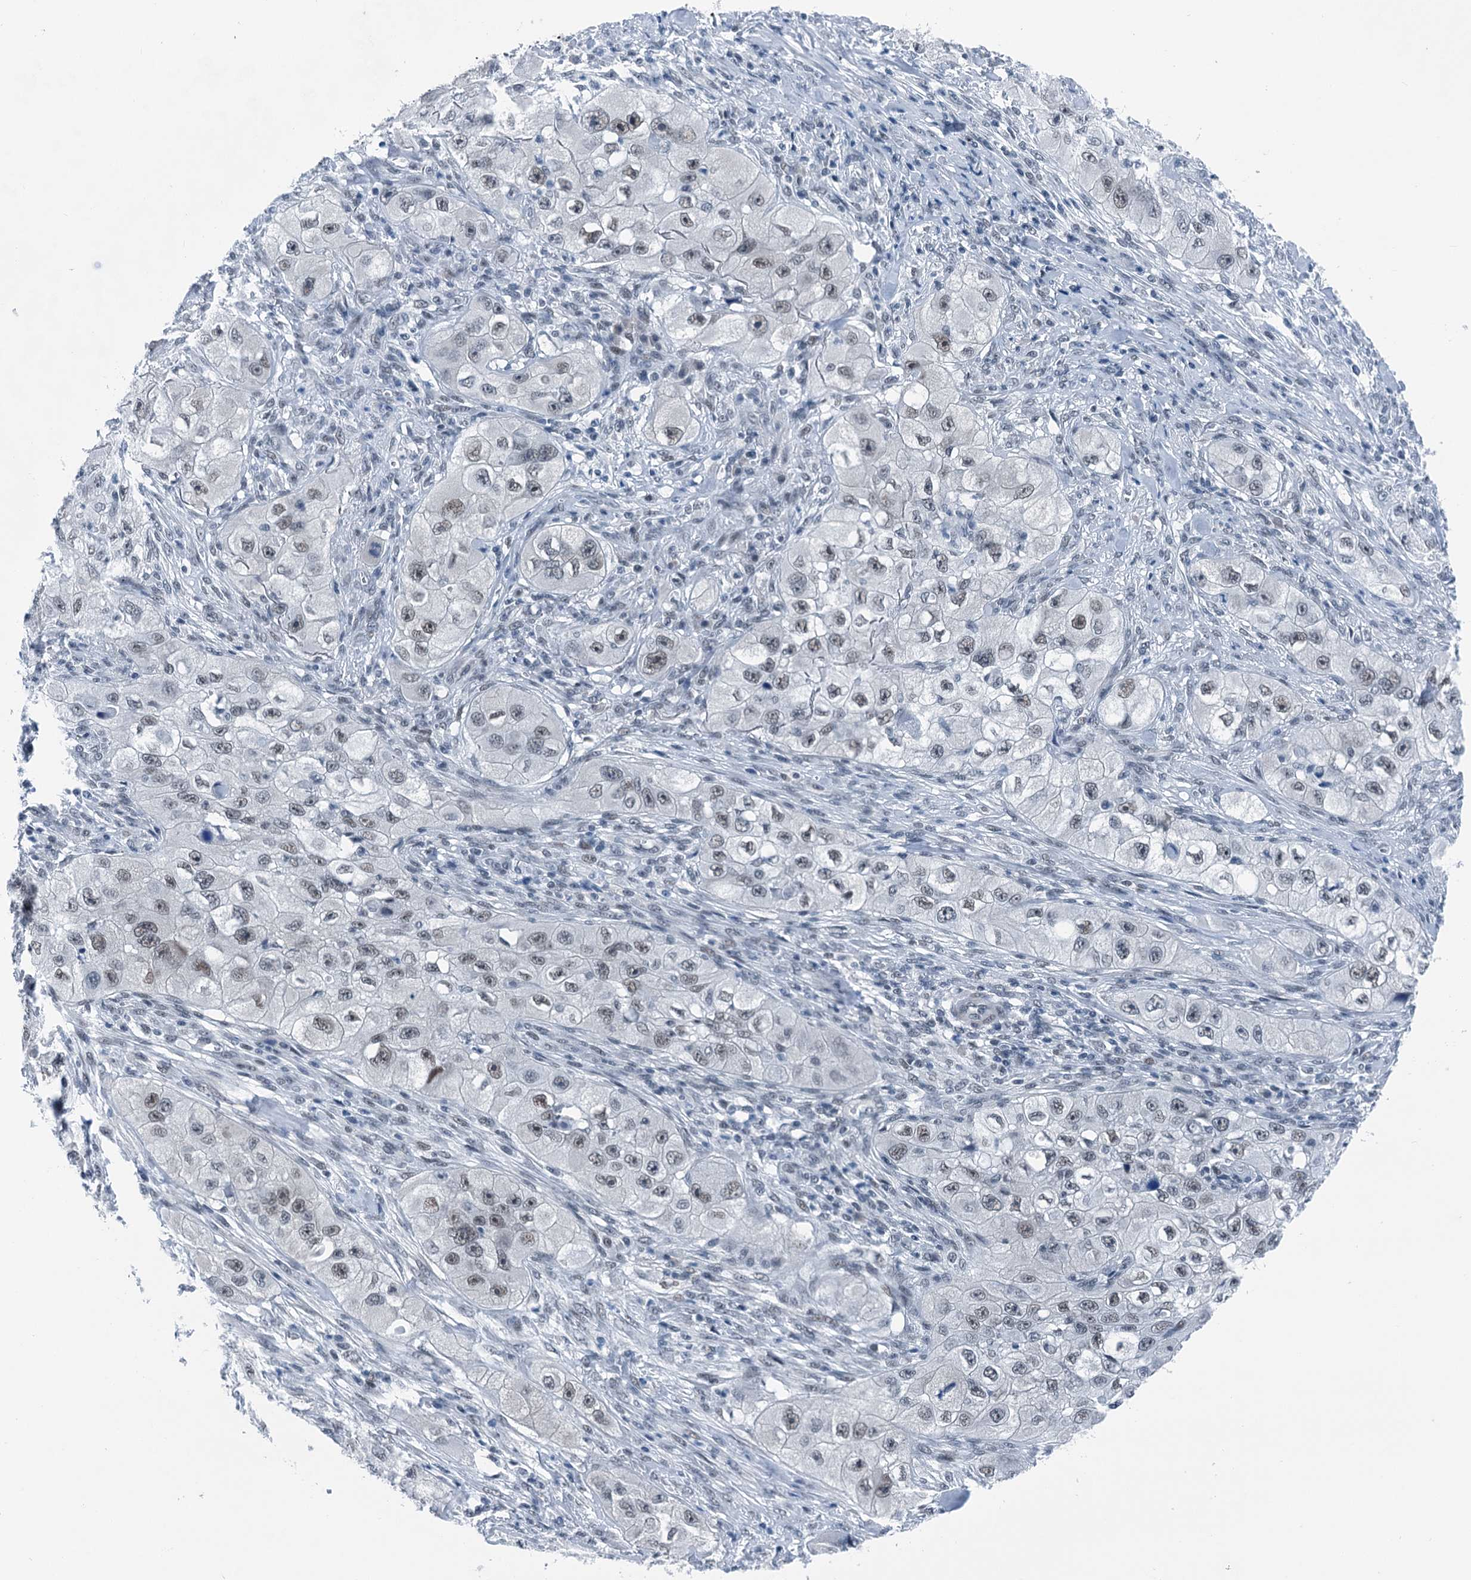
{"staining": {"intensity": "weak", "quantity": "<25%", "location": "nuclear"}, "tissue": "skin cancer", "cell_type": "Tumor cells", "image_type": "cancer", "snomed": [{"axis": "morphology", "description": "Squamous cell carcinoma, NOS"}, {"axis": "topography", "description": "Skin"}, {"axis": "topography", "description": "Subcutis"}], "caption": "High power microscopy photomicrograph of an immunohistochemistry histopathology image of skin cancer, revealing no significant staining in tumor cells.", "gene": "TRPT1", "patient": {"sex": "male", "age": 73}}